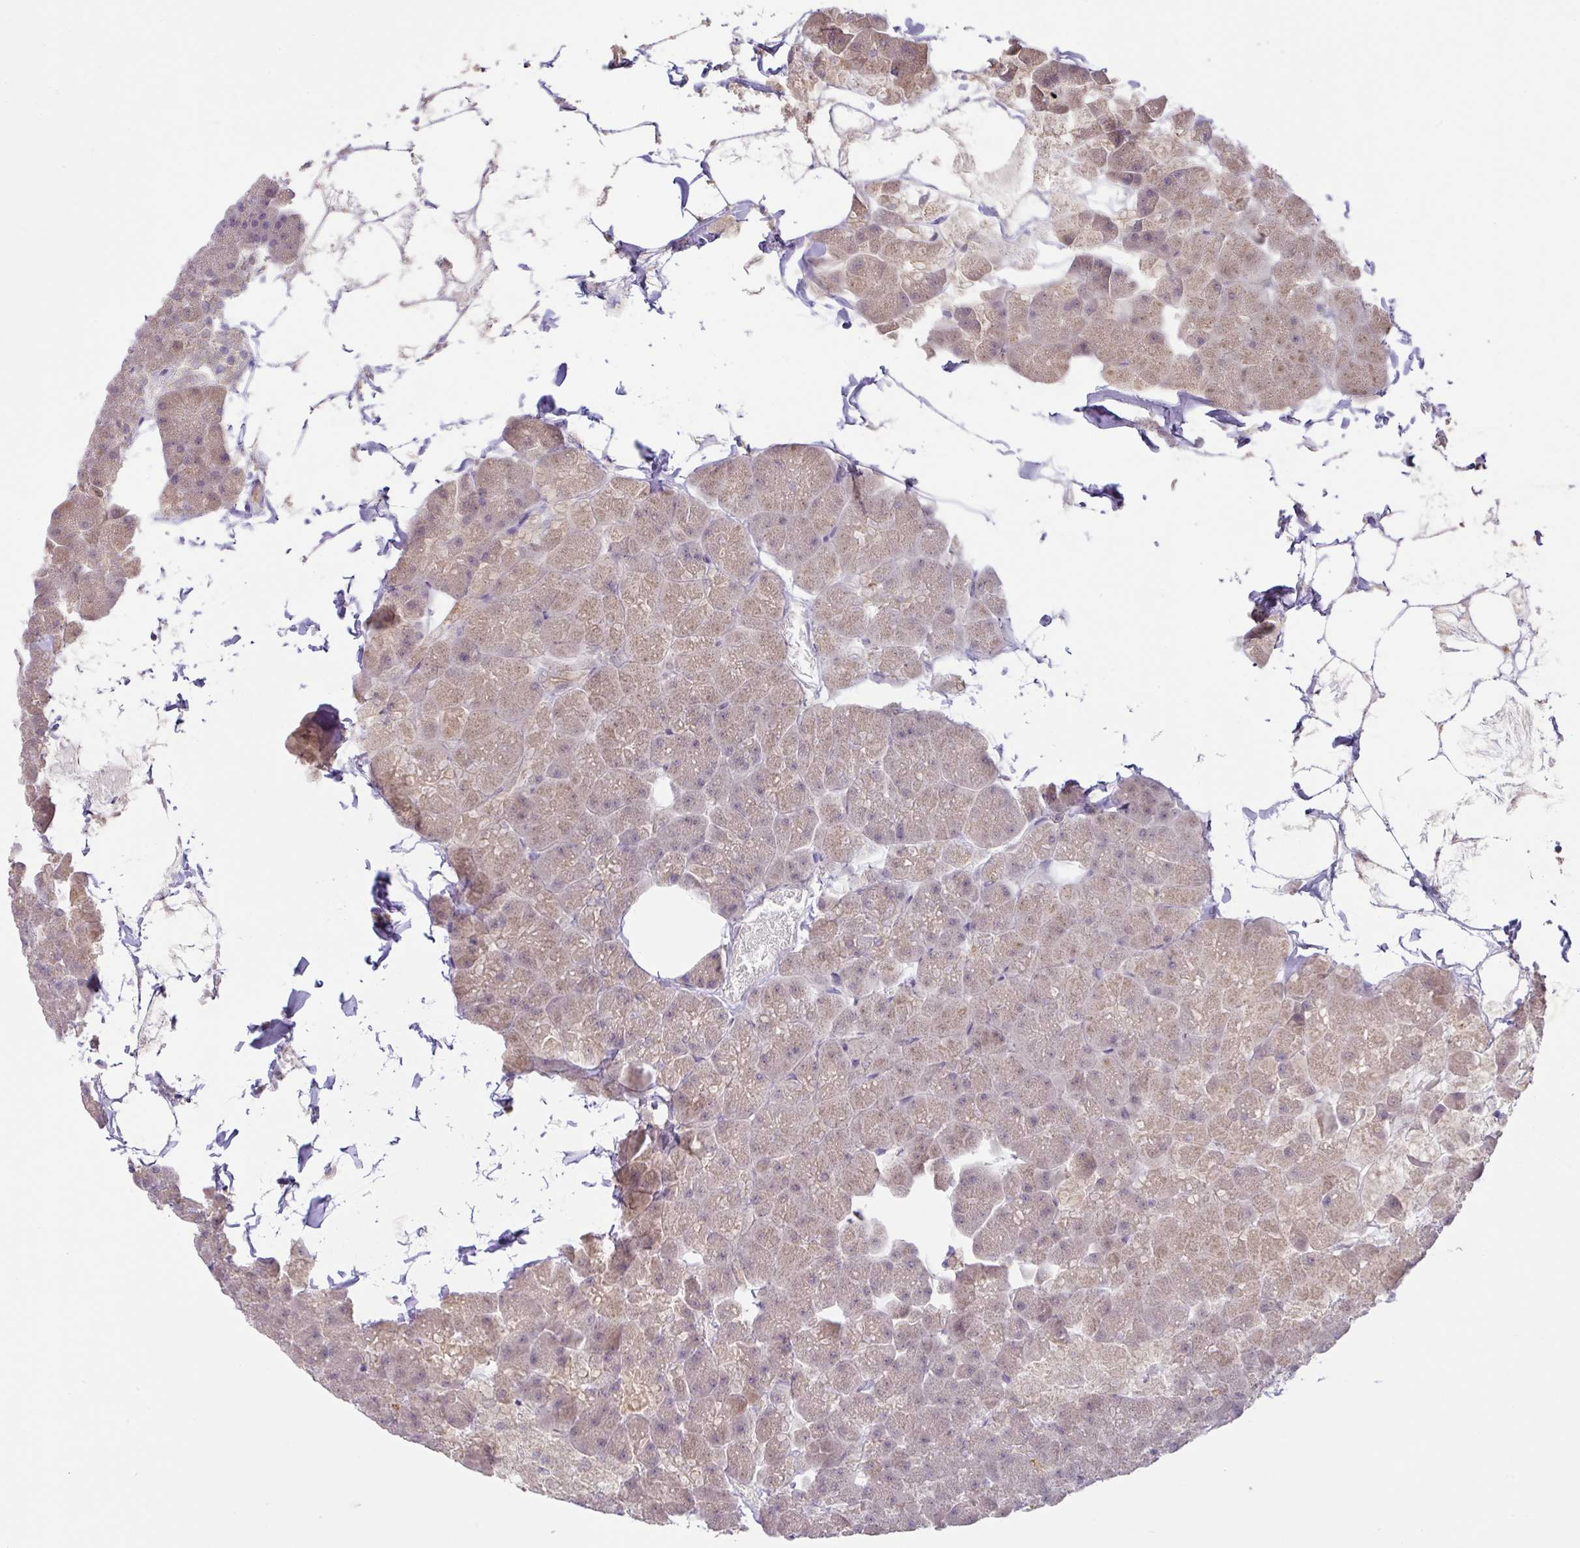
{"staining": {"intensity": "moderate", "quantity": "25%-75%", "location": "cytoplasmic/membranous"}, "tissue": "pancreas", "cell_type": "Exocrine glandular cells", "image_type": "normal", "snomed": [{"axis": "morphology", "description": "Normal tissue, NOS"}, {"axis": "topography", "description": "Pancreas"}], "caption": "Immunohistochemistry (IHC) photomicrograph of unremarkable human pancreas stained for a protein (brown), which exhibits medium levels of moderate cytoplasmic/membranous expression in about 25%-75% of exocrine glandular cells.", "gene": "GCNT7", "patient": {"sex": "male", "age": 35}}